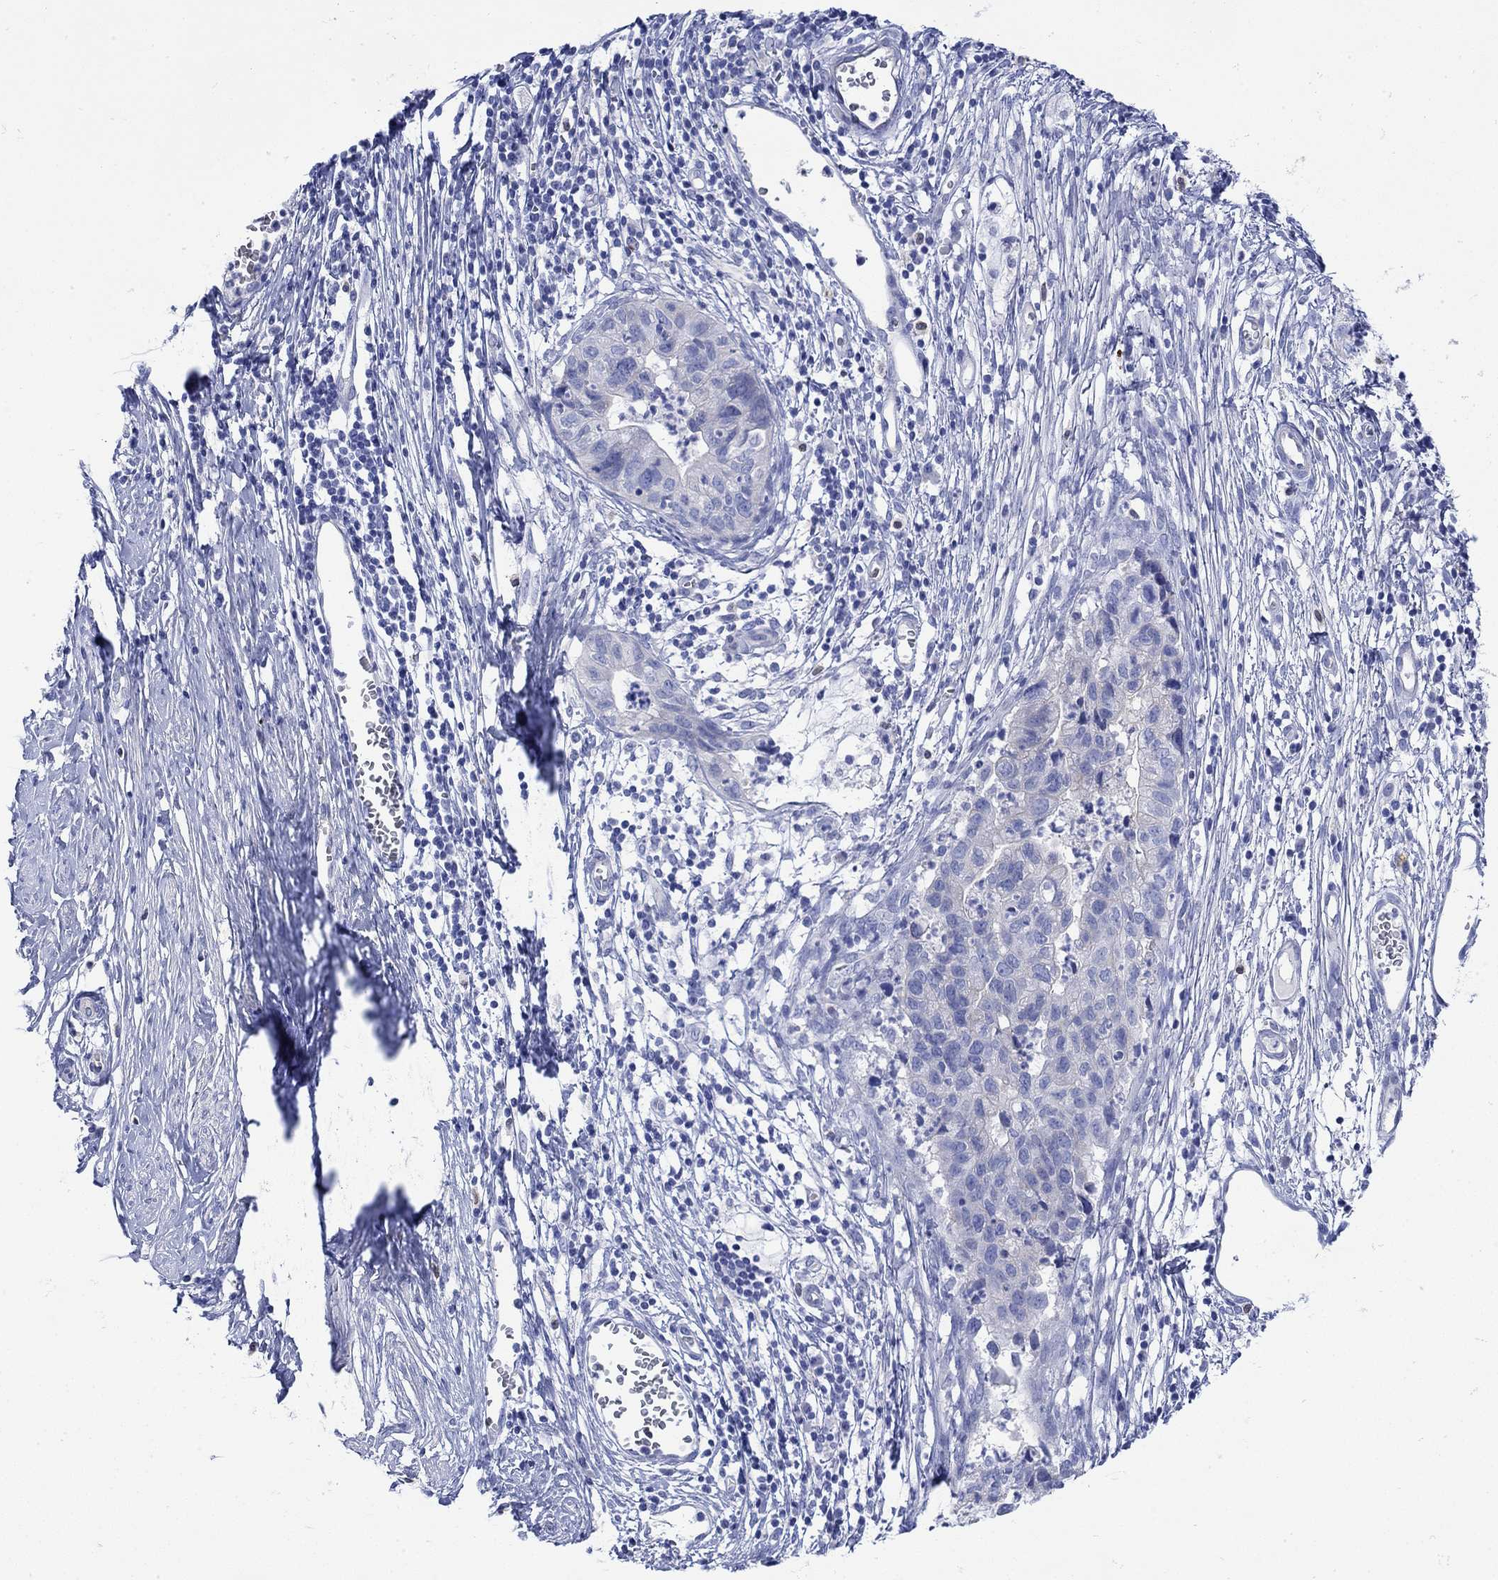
{"staining": {"intensity": "negative", "quantity": "none", "location": "none"}, "tissue": "cervical cancer", "cell_type": "Tumor cells", "image_type": "cancer", "snomed": [{"axis": "morphology", "description": "Adenocarcinoma, NOS"}, {"axis": "topography", "description": "Cervix"}], "caption": "Immunohistochemistry (IHC) of human cervical adenocarcinoma reveals no expression in tumor cells.", "gene": "ANKMY1", "patient": {"sex": "female", "age": 44}}